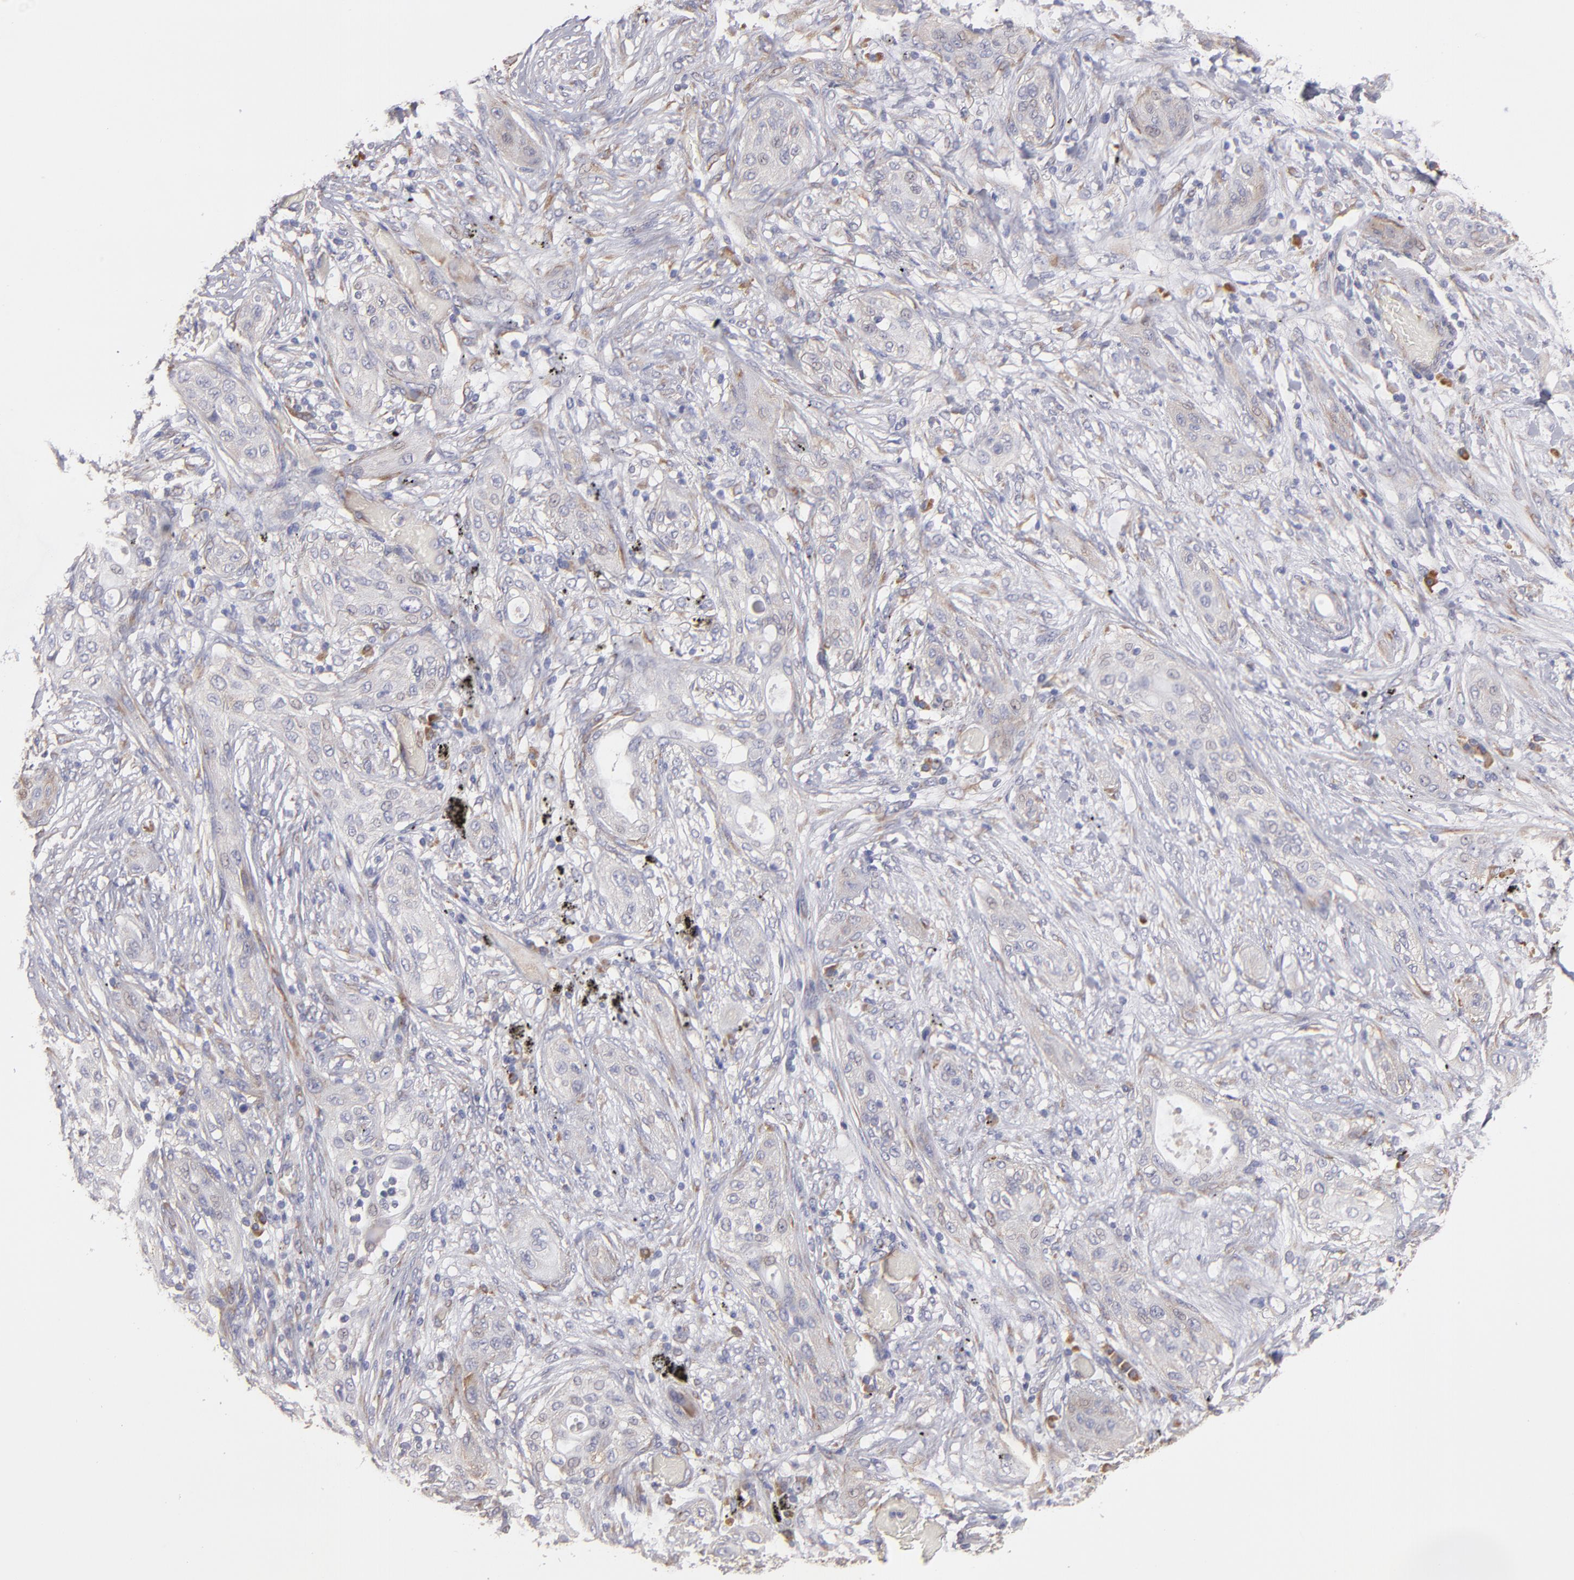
{"staining": {"intensity": "weak", "quantity": "<25%", "location": "cytoplasmic/membranous"}, "tissue": "lung cancer", "cell_type": "Tumor cells", "image_type": "cancer", "snomed": [{"axis": "morphology", "description": "Squamous cell carcinoma, NOS"}, {"axis": "topography", "description": "Lung"}], "caption": "Protein analysis of lung cancer displays no significant staining in tumor cells.", "gene": "ENTPD5", "patient": {"sex": "female", "age": 47}}